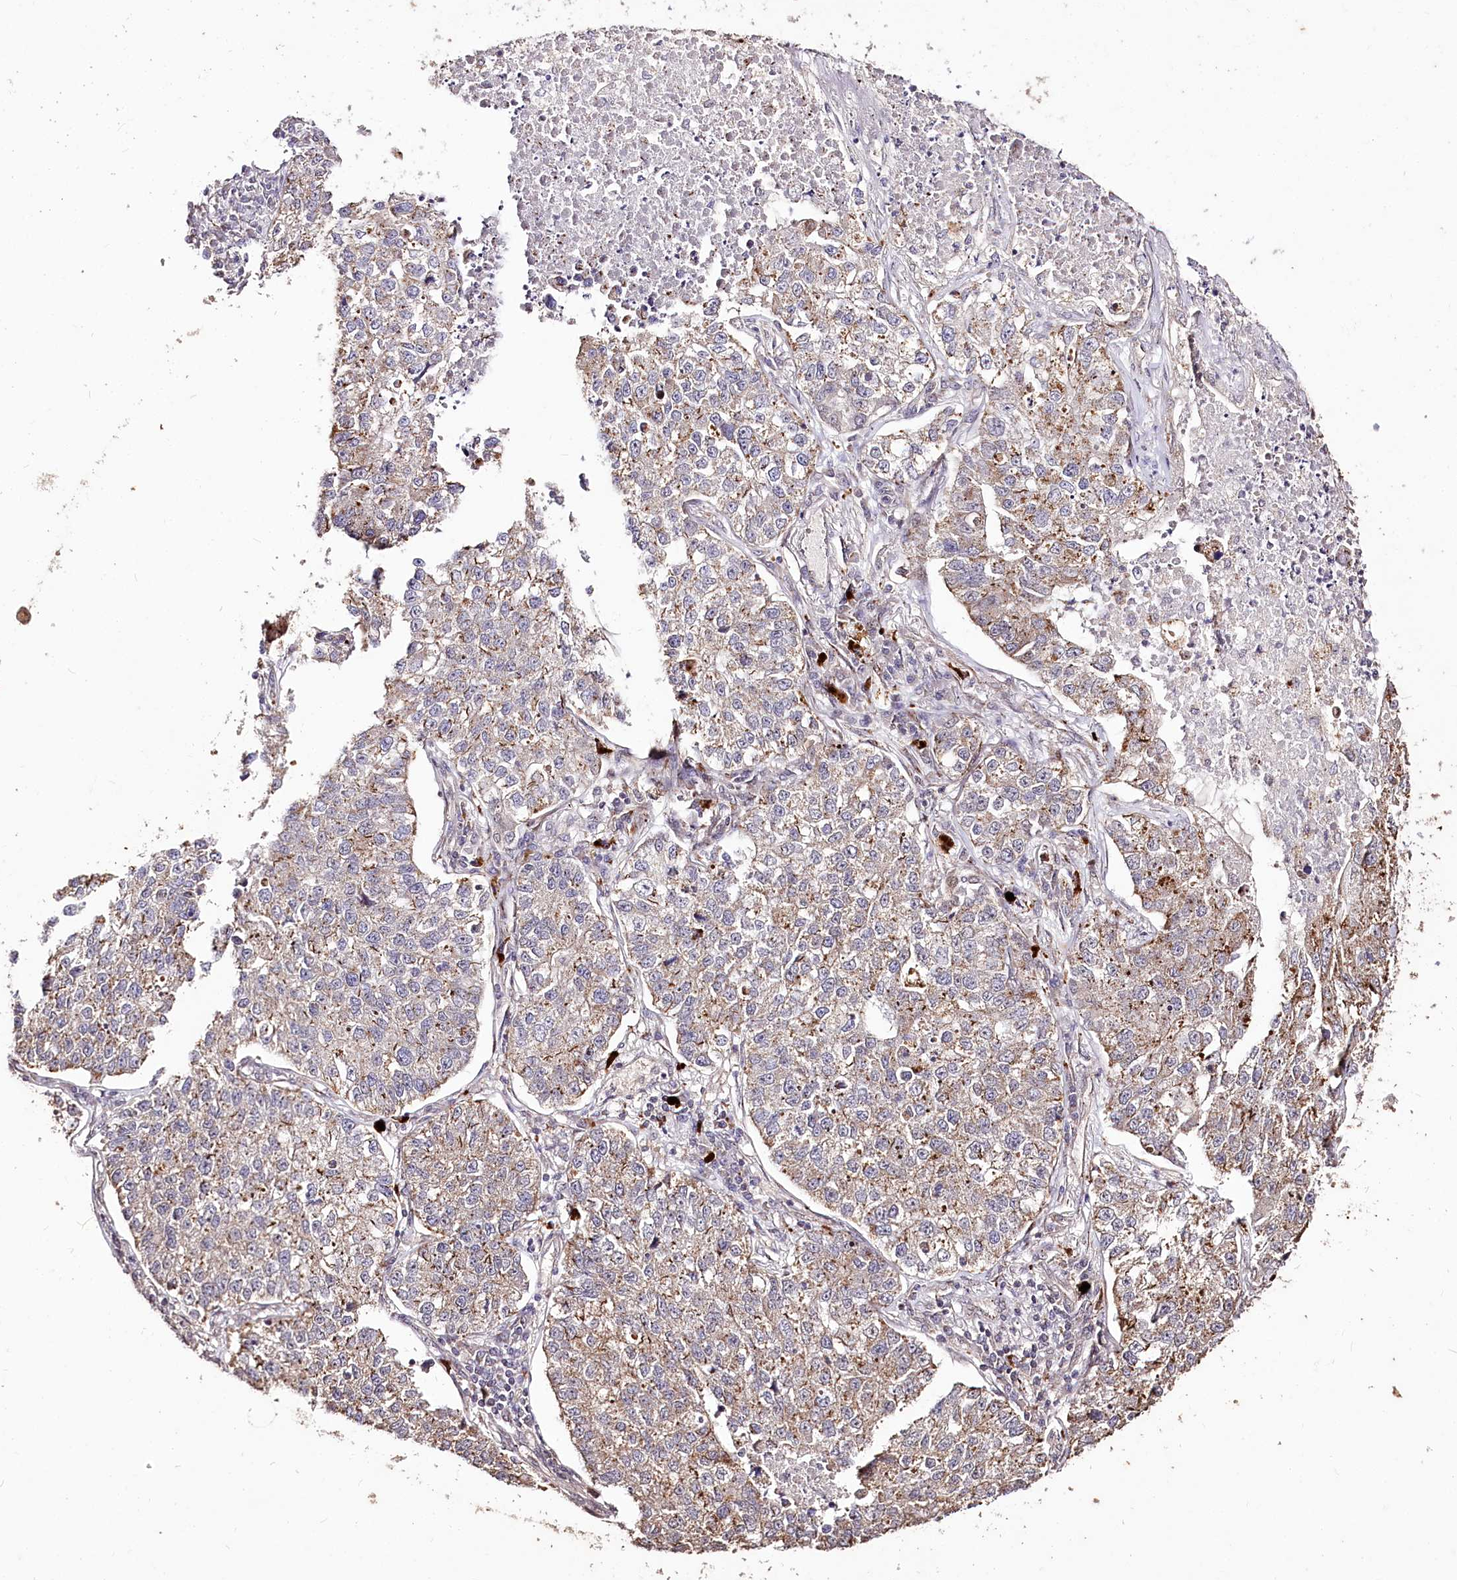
{"staining": {"intensity": "weak", "quantity": ">75%", "location": "cytoplasmic/membranous"}, "tissue": "lung cancer", "cell_type": "Tumor cells", "image_type": "cancer", "snomed": [{"axis": "morphology", "description": "Adenocarcinoma, NOS"}, {"axis": "topography", "description": "Lung"}], "caption": "Protein expression analysis of lung adenocarcinoma displays weak cytoplasmic/membranous staining in approximately >75% of tumor cells.", "gene": "CARD19", "patient": {"sex": "male", "age": 49}}